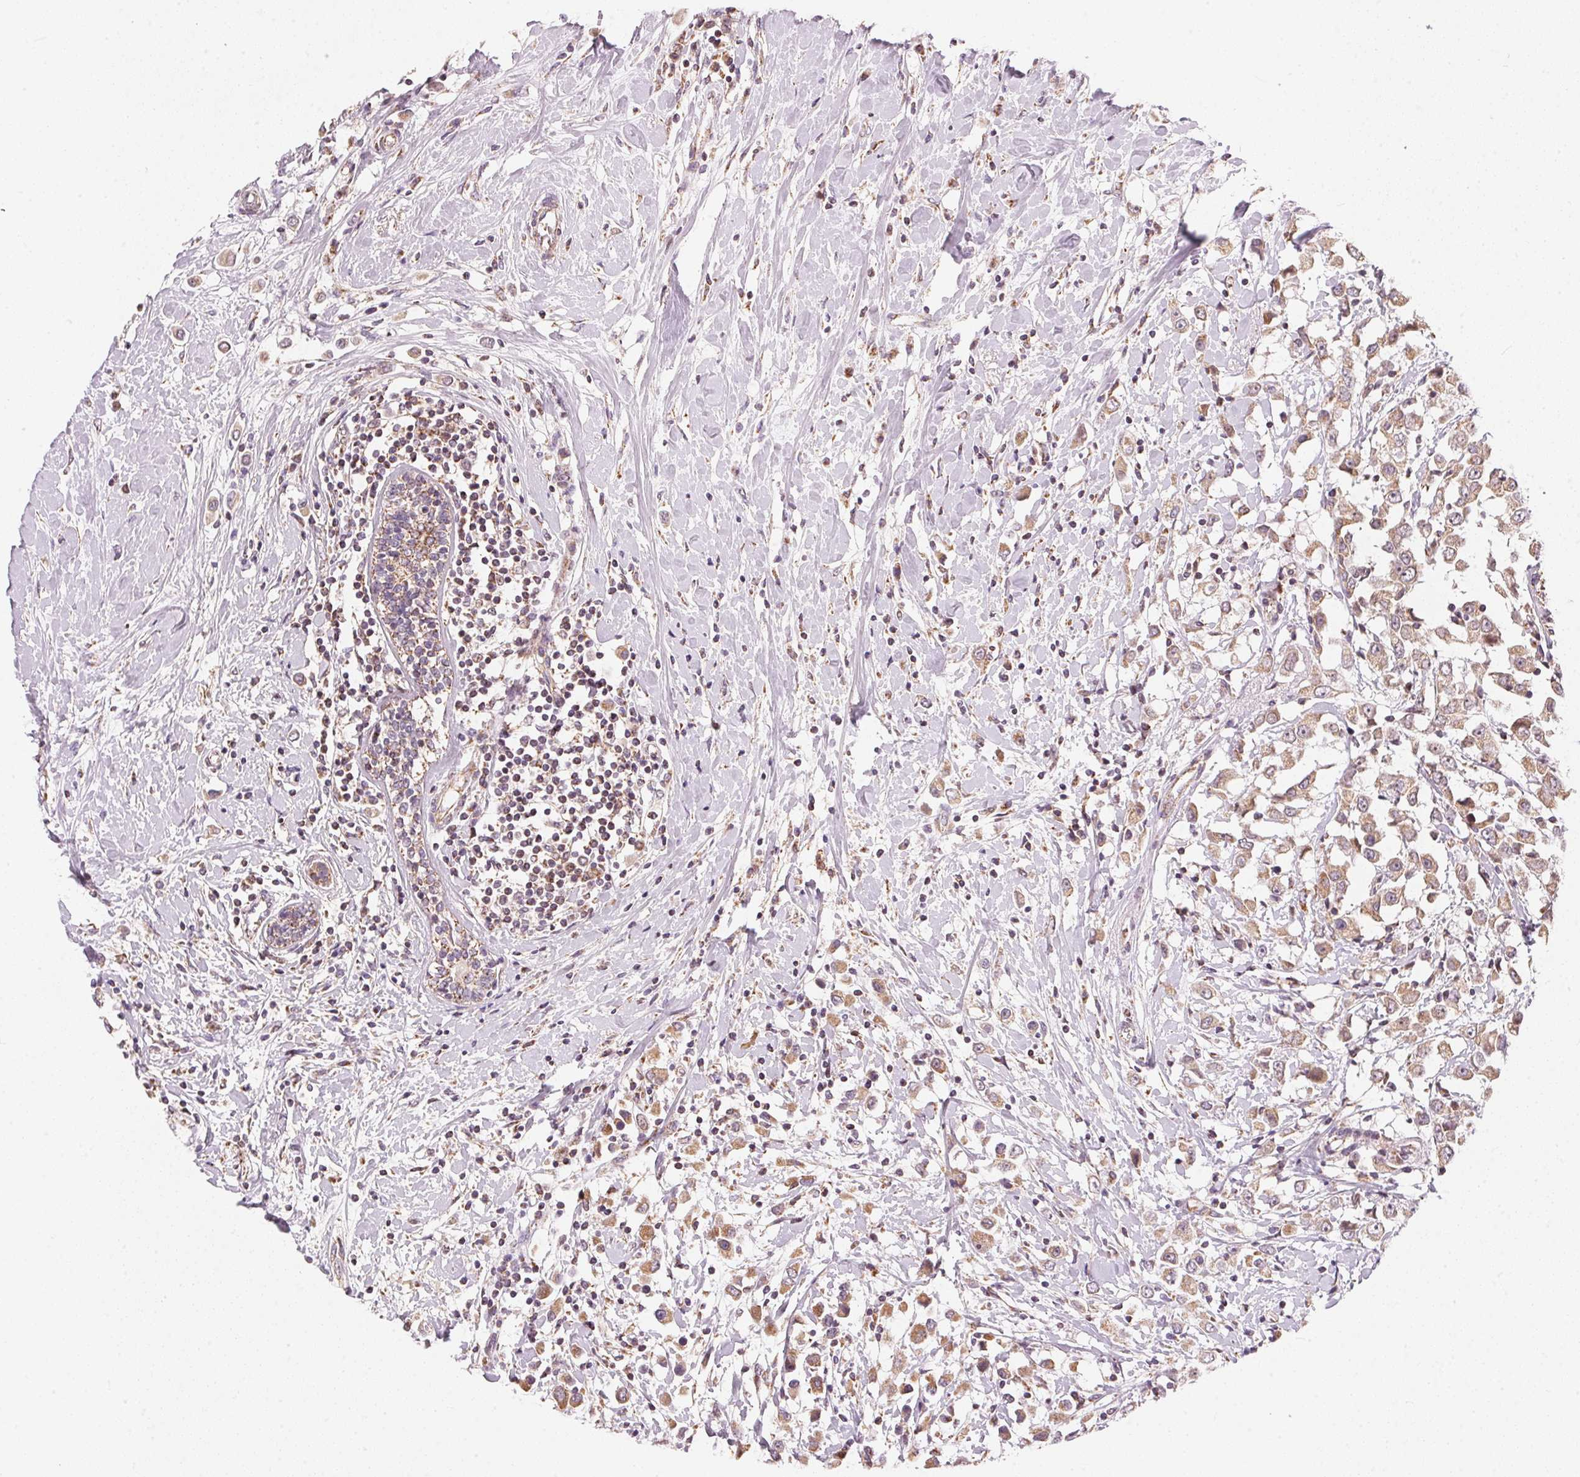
{"staining": {"intensity": "moderate", "quantity": ">75%", "location": "cytoplasmic/membranous"}, "tissue": "breast cancer", "cell_type": "Tumor cells", "image_type": "cancer", "snomed": [{"axis": "morphology", "description": "Duct carcinoma"}, {"axis": "topography", "description": "Breast"}], "caption": "Breast cancer tissue demonstrates moderate cytoplasmic/membranous positivity in about >75% of tumor cells The staining was performed using DAB to visualize the protein expression in brown, while the nuclei were stained in blue with hematoxylin (Magnification: 20x).", "gene": "COQ7", "patient": {"sex": "female", "age": 61}}